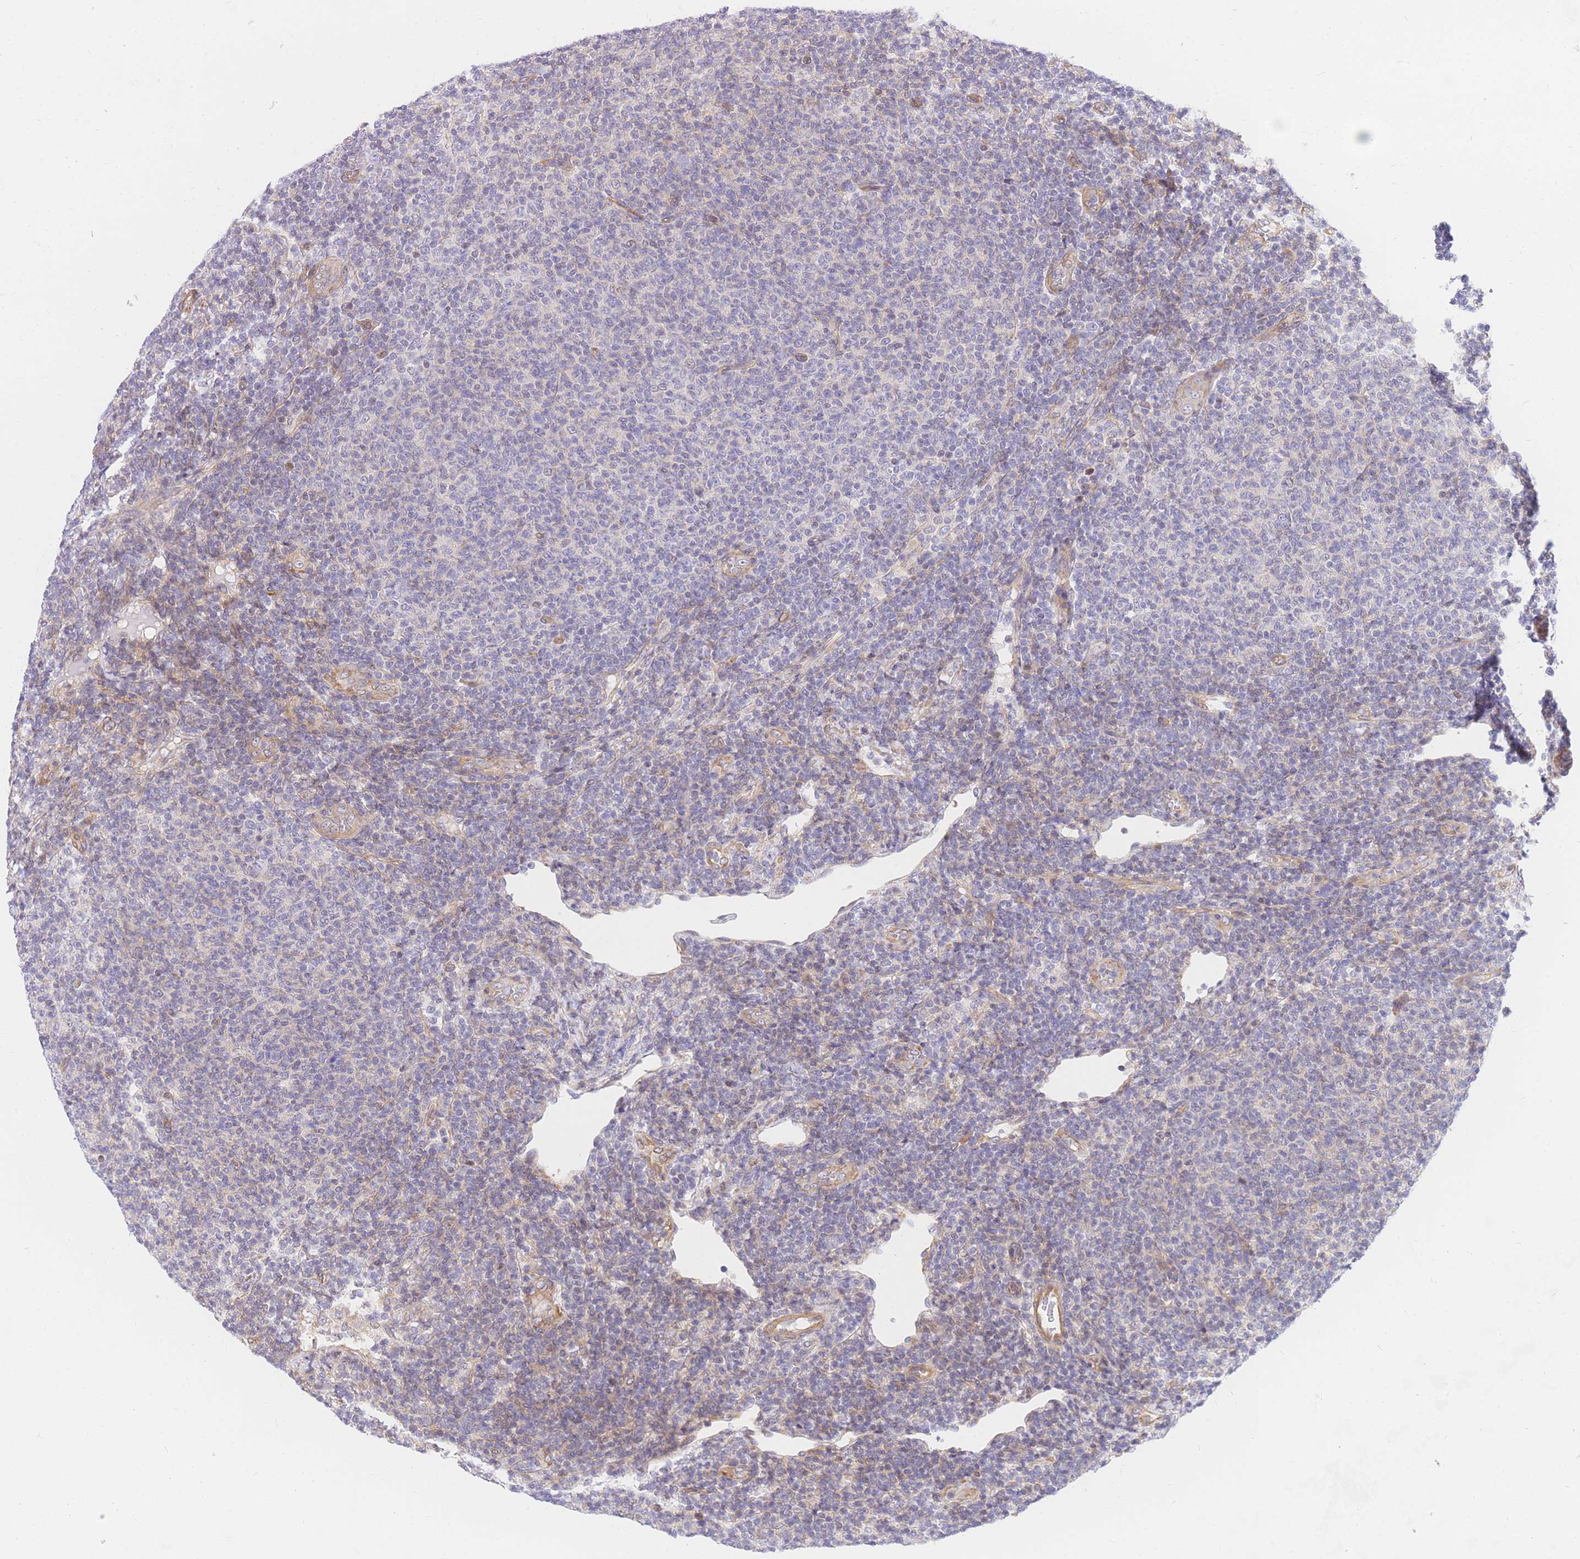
{"staining": {"intensity": "negative", "quantity": "none", "location": "none"}, "tissue": "lymphoma", "cell_type": "Tumor cells", "image_type": "cancer", "snomed": [{"axis": "morphology", "description": "Malignant lymphoma, non-Hodgkin's type, Low grade"}, {"axis": "topography", "description": "Lymph node"}], "caption": "Malignant lymphoma, non-Hodgkin's type (low-grade) was stained to show a protein in brown. There is no significant positivity in tumor cells. (Brightfield microscopy of DAB (3,3'-diaminobenzidine) IHC at high magnification).", "gene": "S100PBP", "patient": {"sex": "male", "age": 66}}